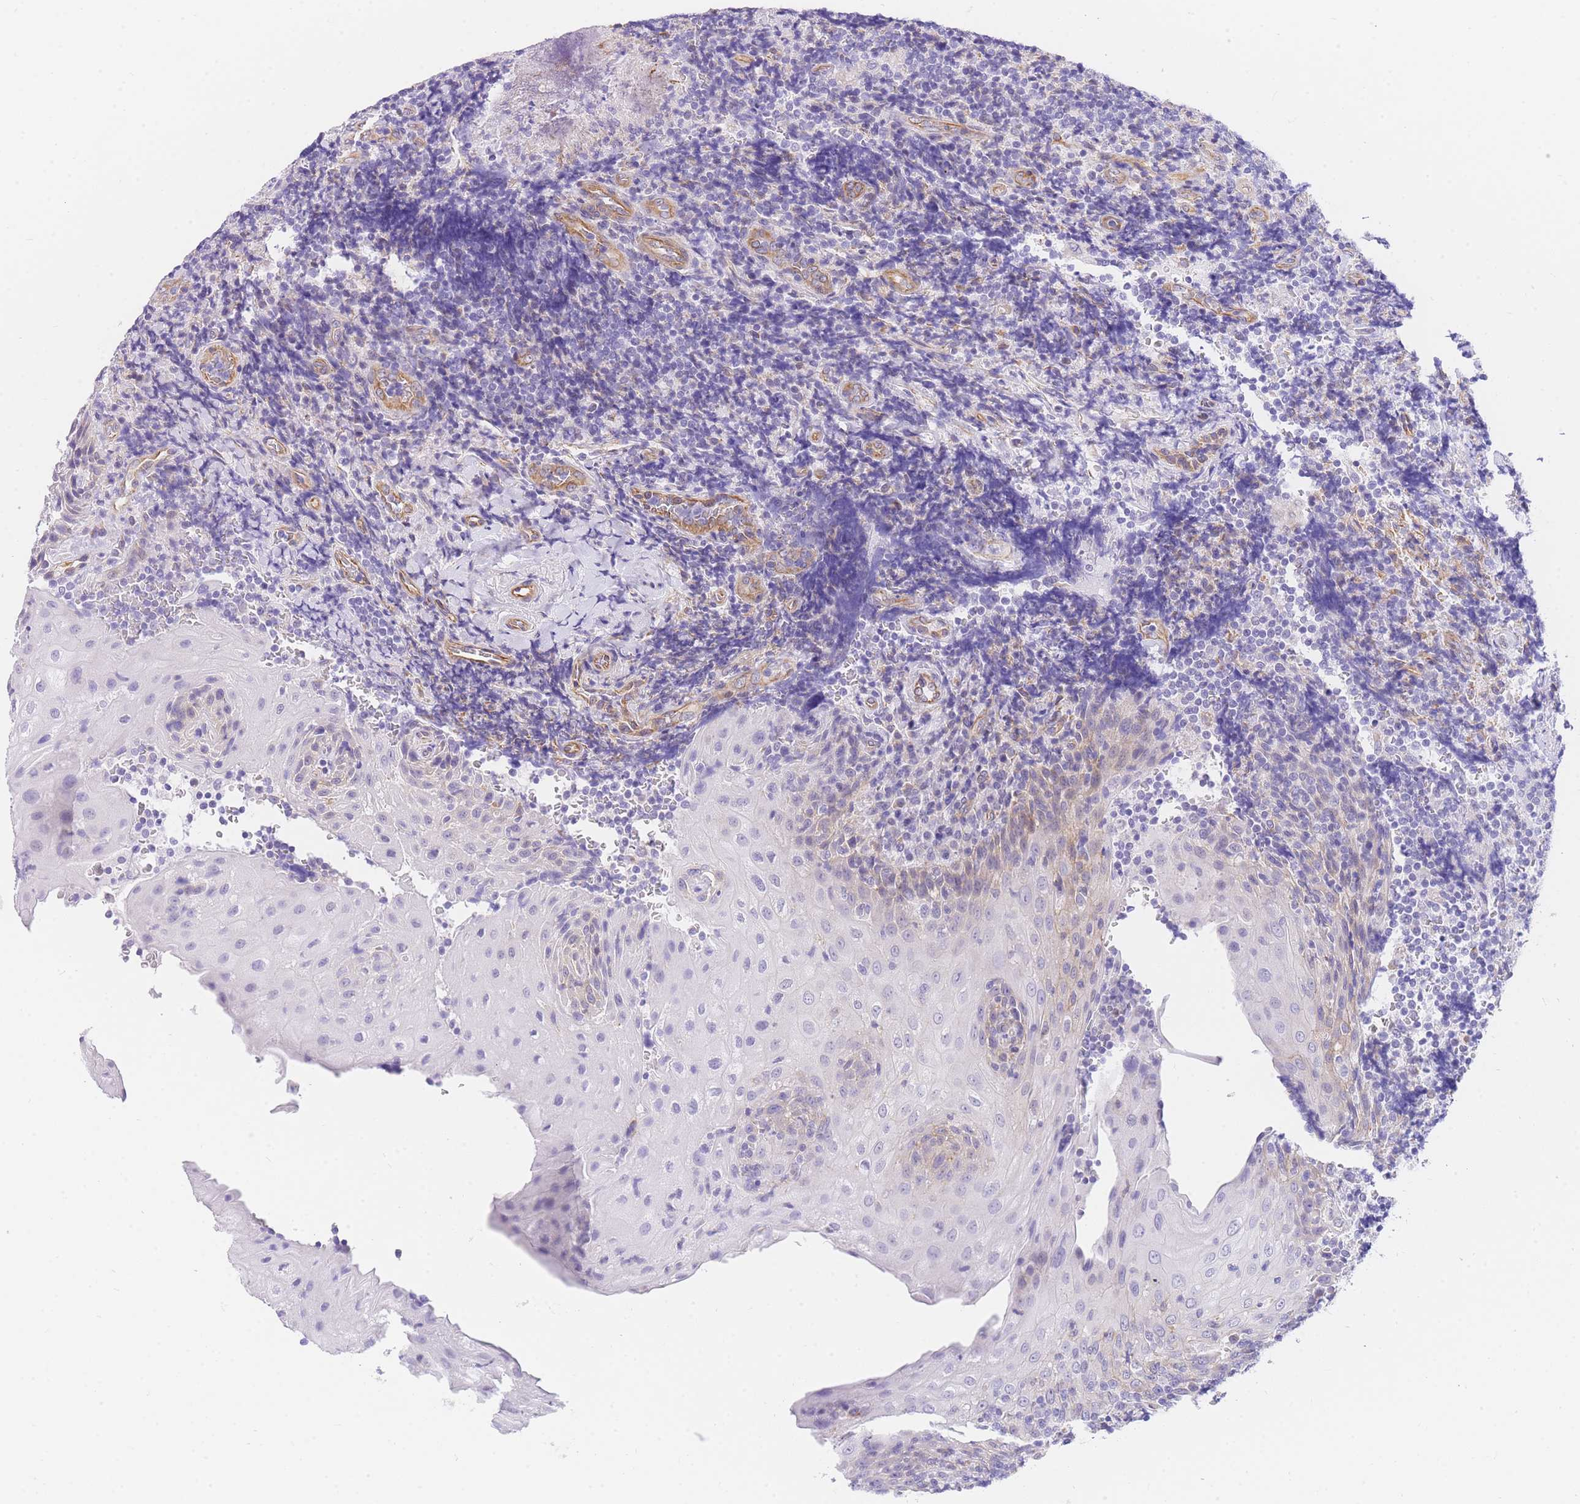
{"staining": {"intensity": "negative", "quantity": "none", "location": "none"}, "tissue": "tonsil", "cell_type": "Germinal center cells", "image_type": "normal", "snomed": [{"axis": "morphology", "description": "Normal tissue, NOS"}, {"axis": "topography", "description": "Tonsil"}], "caption": "This is a micrograph of immunohistochemistry staining of normal tonsil, which shows no expression in germinal center cells.", "gene": "SRSF12", "patient": {"sex": "male", "age": 37}}